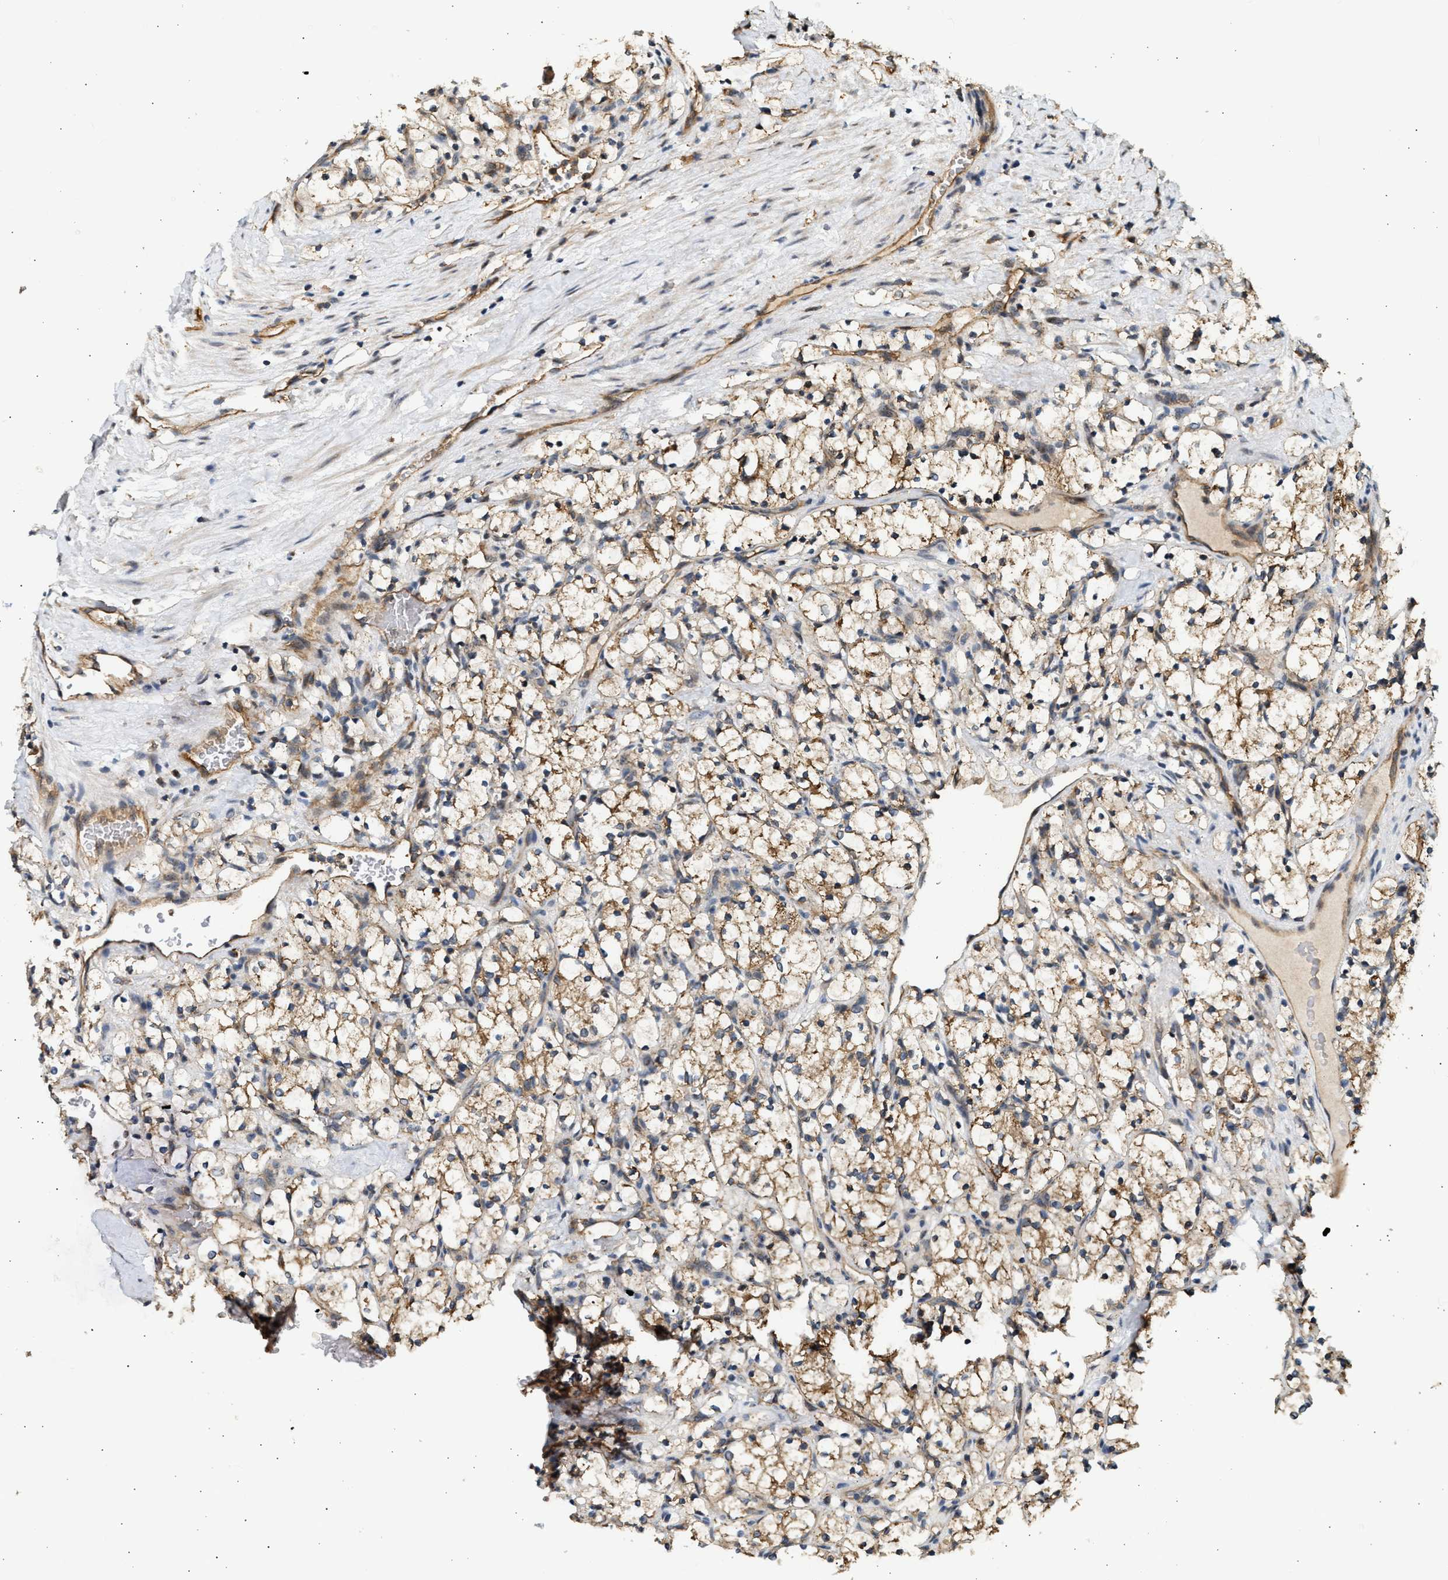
{"staining": {"intensity": "moderate", "quantity": "<25%", "location": "cytoplasmic/membranous"}, "tissue": "renal cancer", "cell_type": "Tumor cells", "image_type": "cancer", "snomed": [{"axis": "morphology", "description": "Adenocarcinoma, NOS"}, {"axis": "topography", "description": "Kidney"}], "caption": "The immunohistochemical stain shows moderate cytoplasmic/membranous positivity in tumor cells of adenocarcinoma (renal) tissue. The staining was performed using DAB to visualize the protein expression in brown, while the nuclei were stained in blue with hematoxylin (Magnification: 20x).", "gene": "DUSP14", "patient": {"sex": "female", "age": 69}}